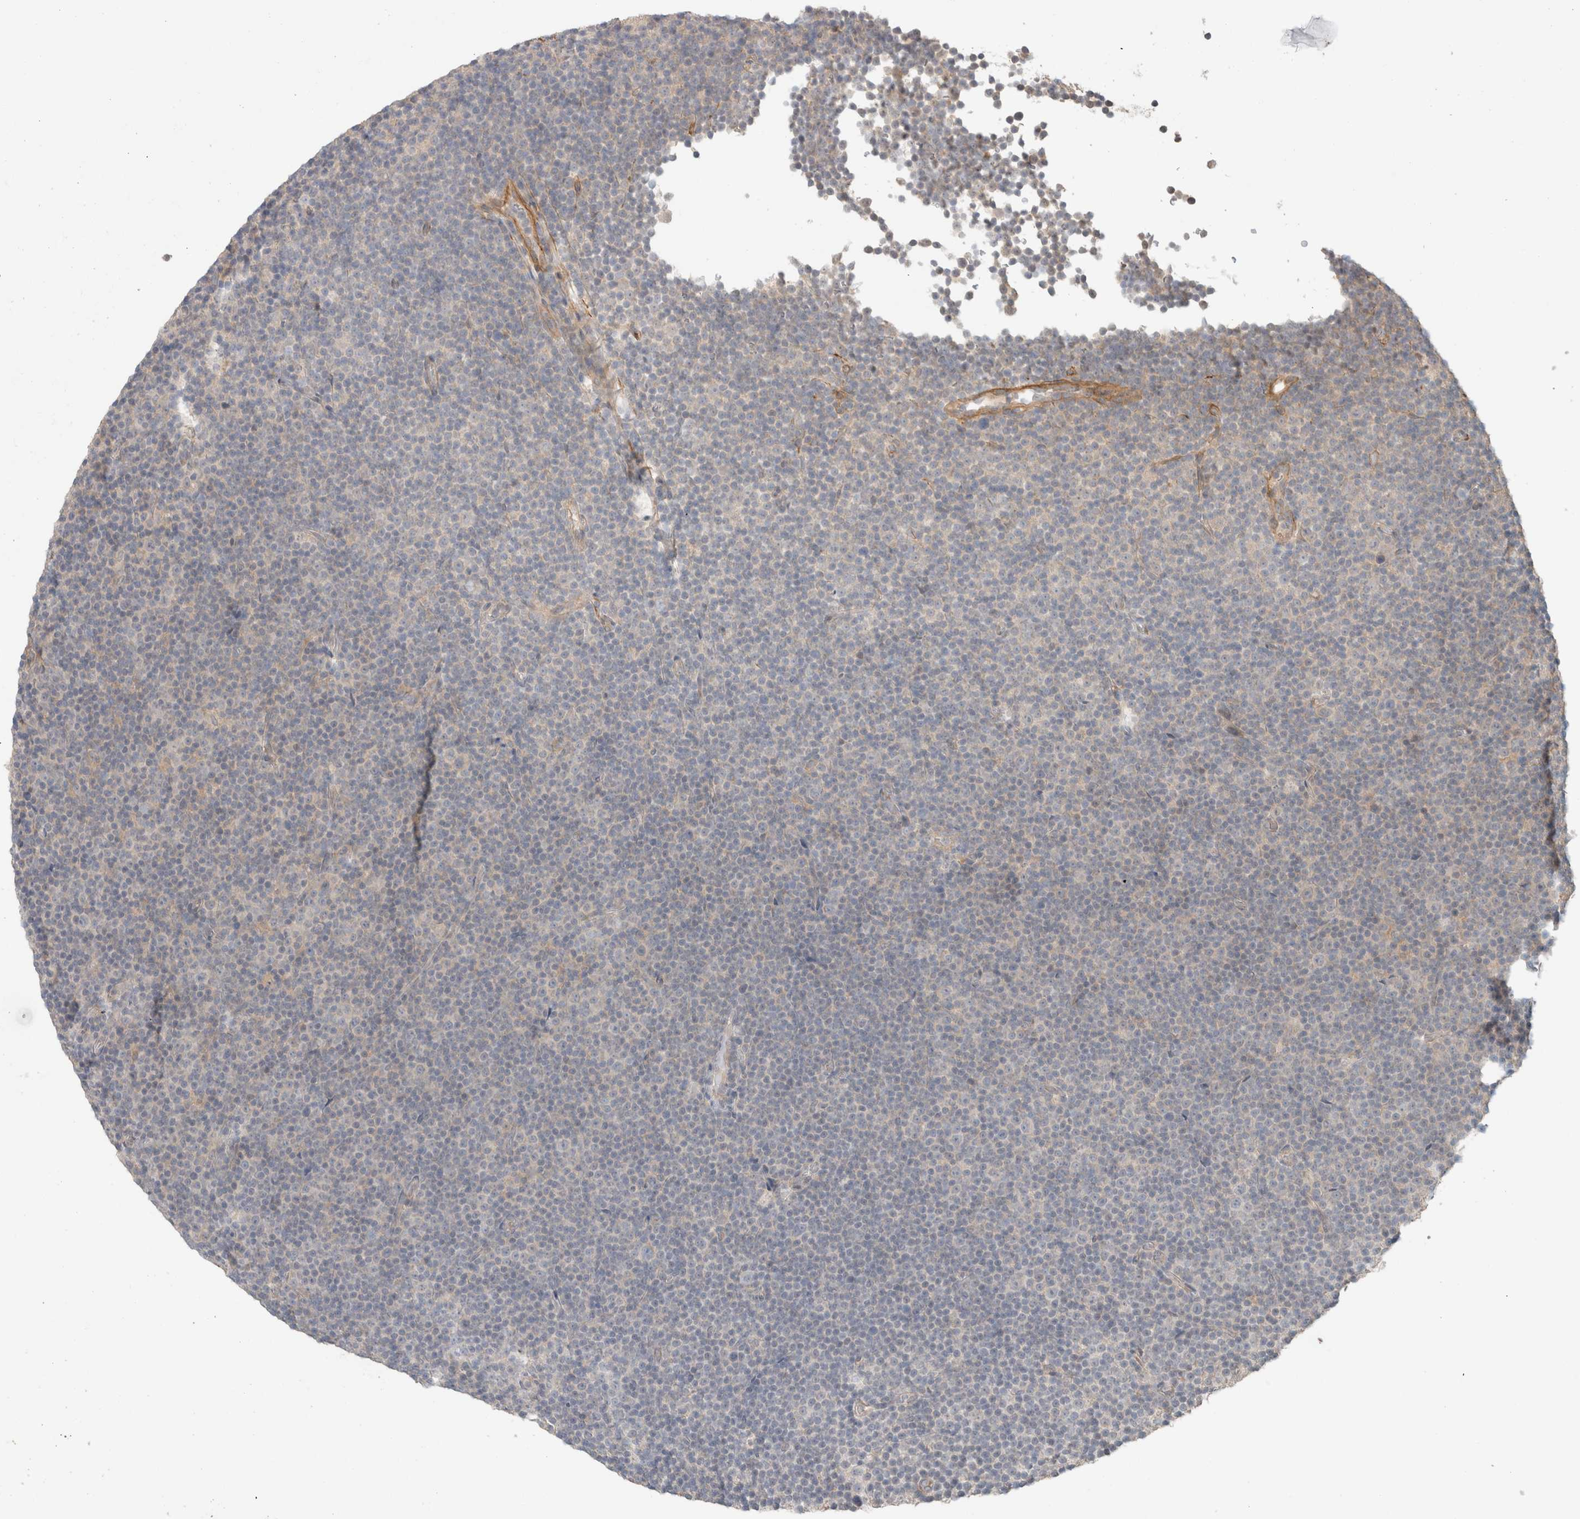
{"staining": {"intensity": "negative", "quantity": "none", "location": "none"}, "tissue": "lymphoma", "cell_type": "Tumor cells", "image_type": "cancer", "snomed": [{"axis": "morphology", "description": "Malignant lymphoma, non-Hodgkin's type, Low grade"}, {"axis": "topography", "description": "Lymph node"}], "caption": "Tumor cells show no significant staining in malignant lymphoma, non-Hodgkin's type (low-grade).", "gene": "HSPG2", "patient": {"sex": "female", "age": 67}}